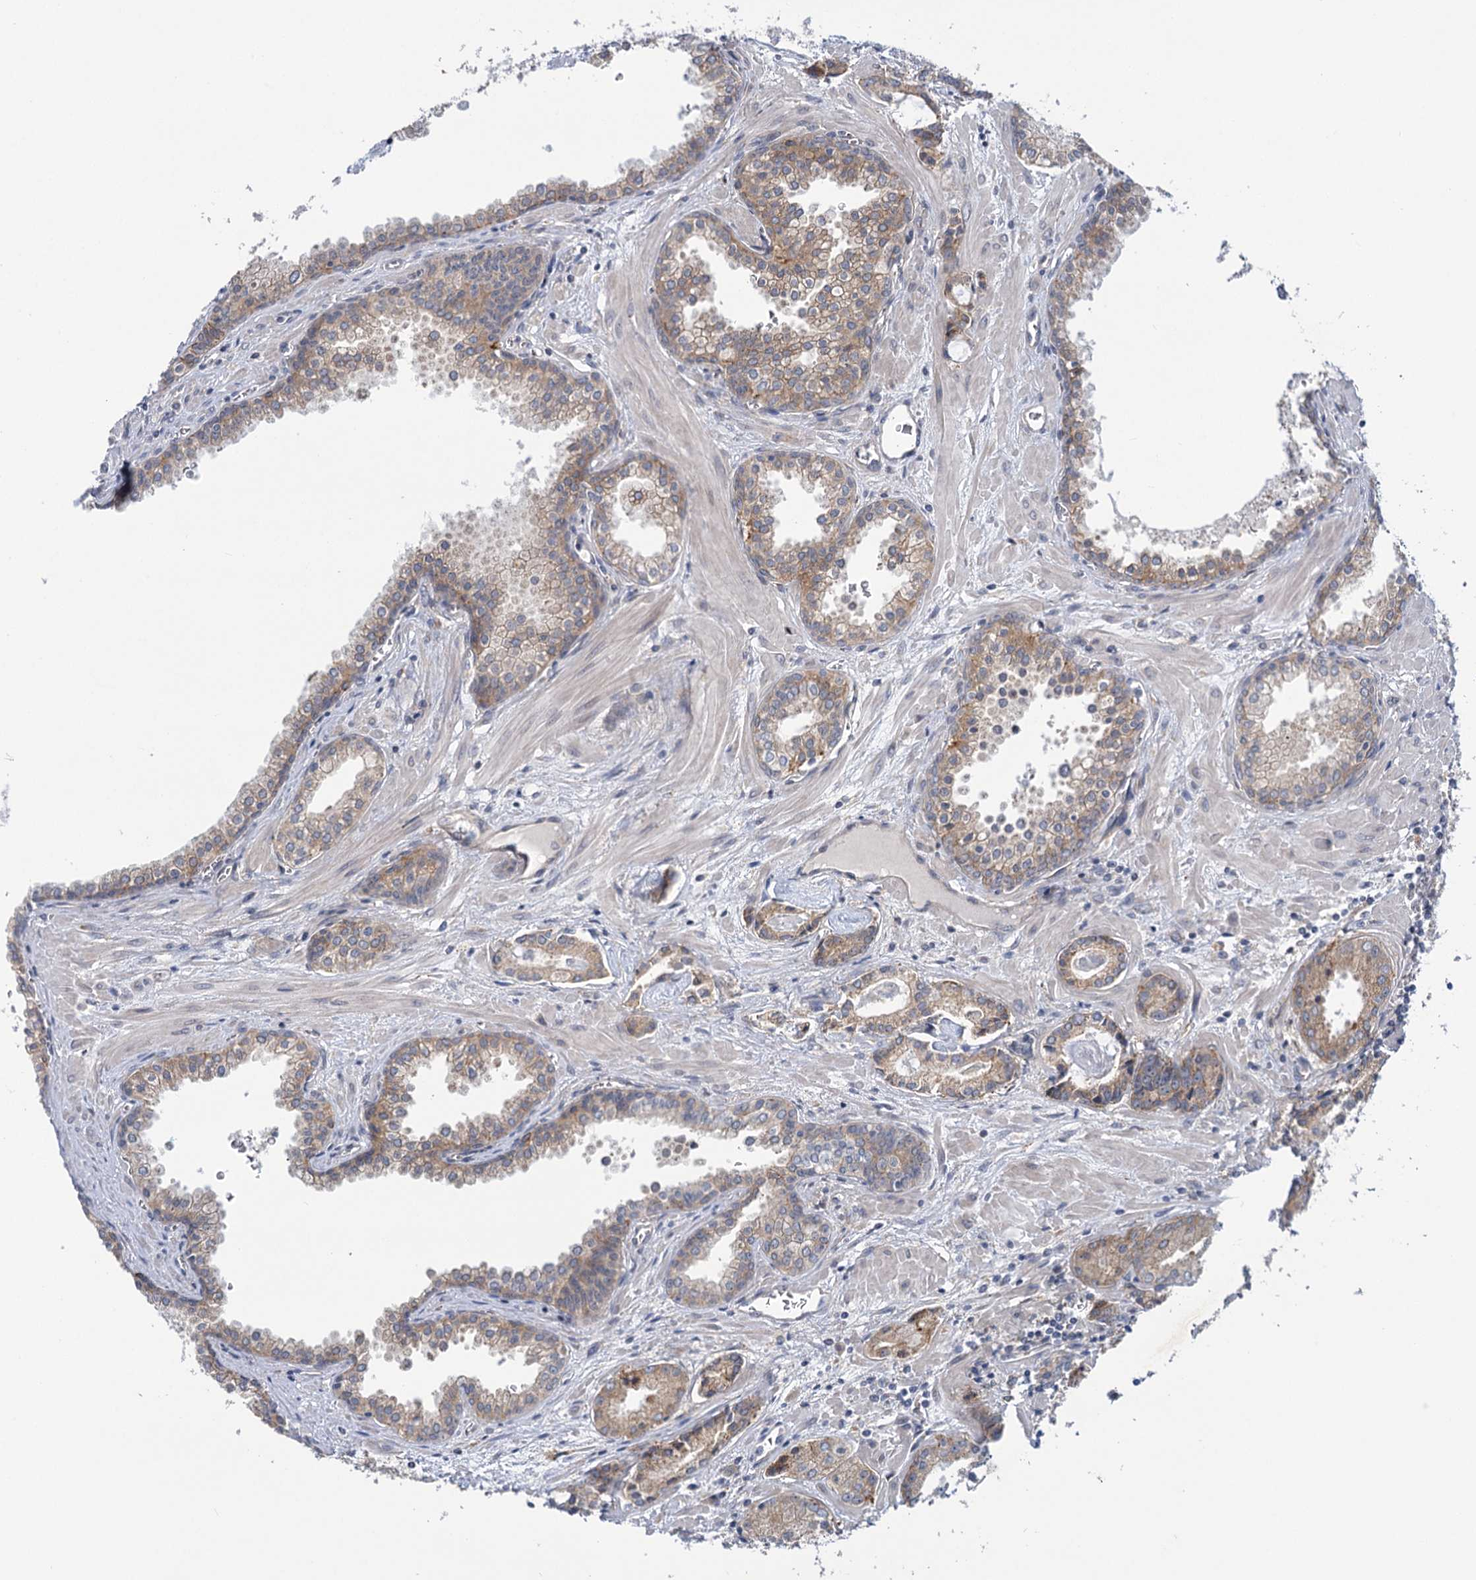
{"staining": {"intensity": "weak", "quantity": ">75%", "location": "cytoplasmic/membranous"}, "tissue": "prostate cancer", "cell_type": "Tumor cells", "image_type": "cancer", "snomed": [{"axis": "morphology", "description": "Adenocarcinoma, Low grade"}, {"axis": "topography", "description": "Prostate"}], "caption": "The micrograph demonstrates a brown stain indicating the presence of a protein in the cytoplasmic/membranous of tumor cells in prostate cancer.", "gene": "MBLAC2", "patient": {"sex": "male", "age": 67}}